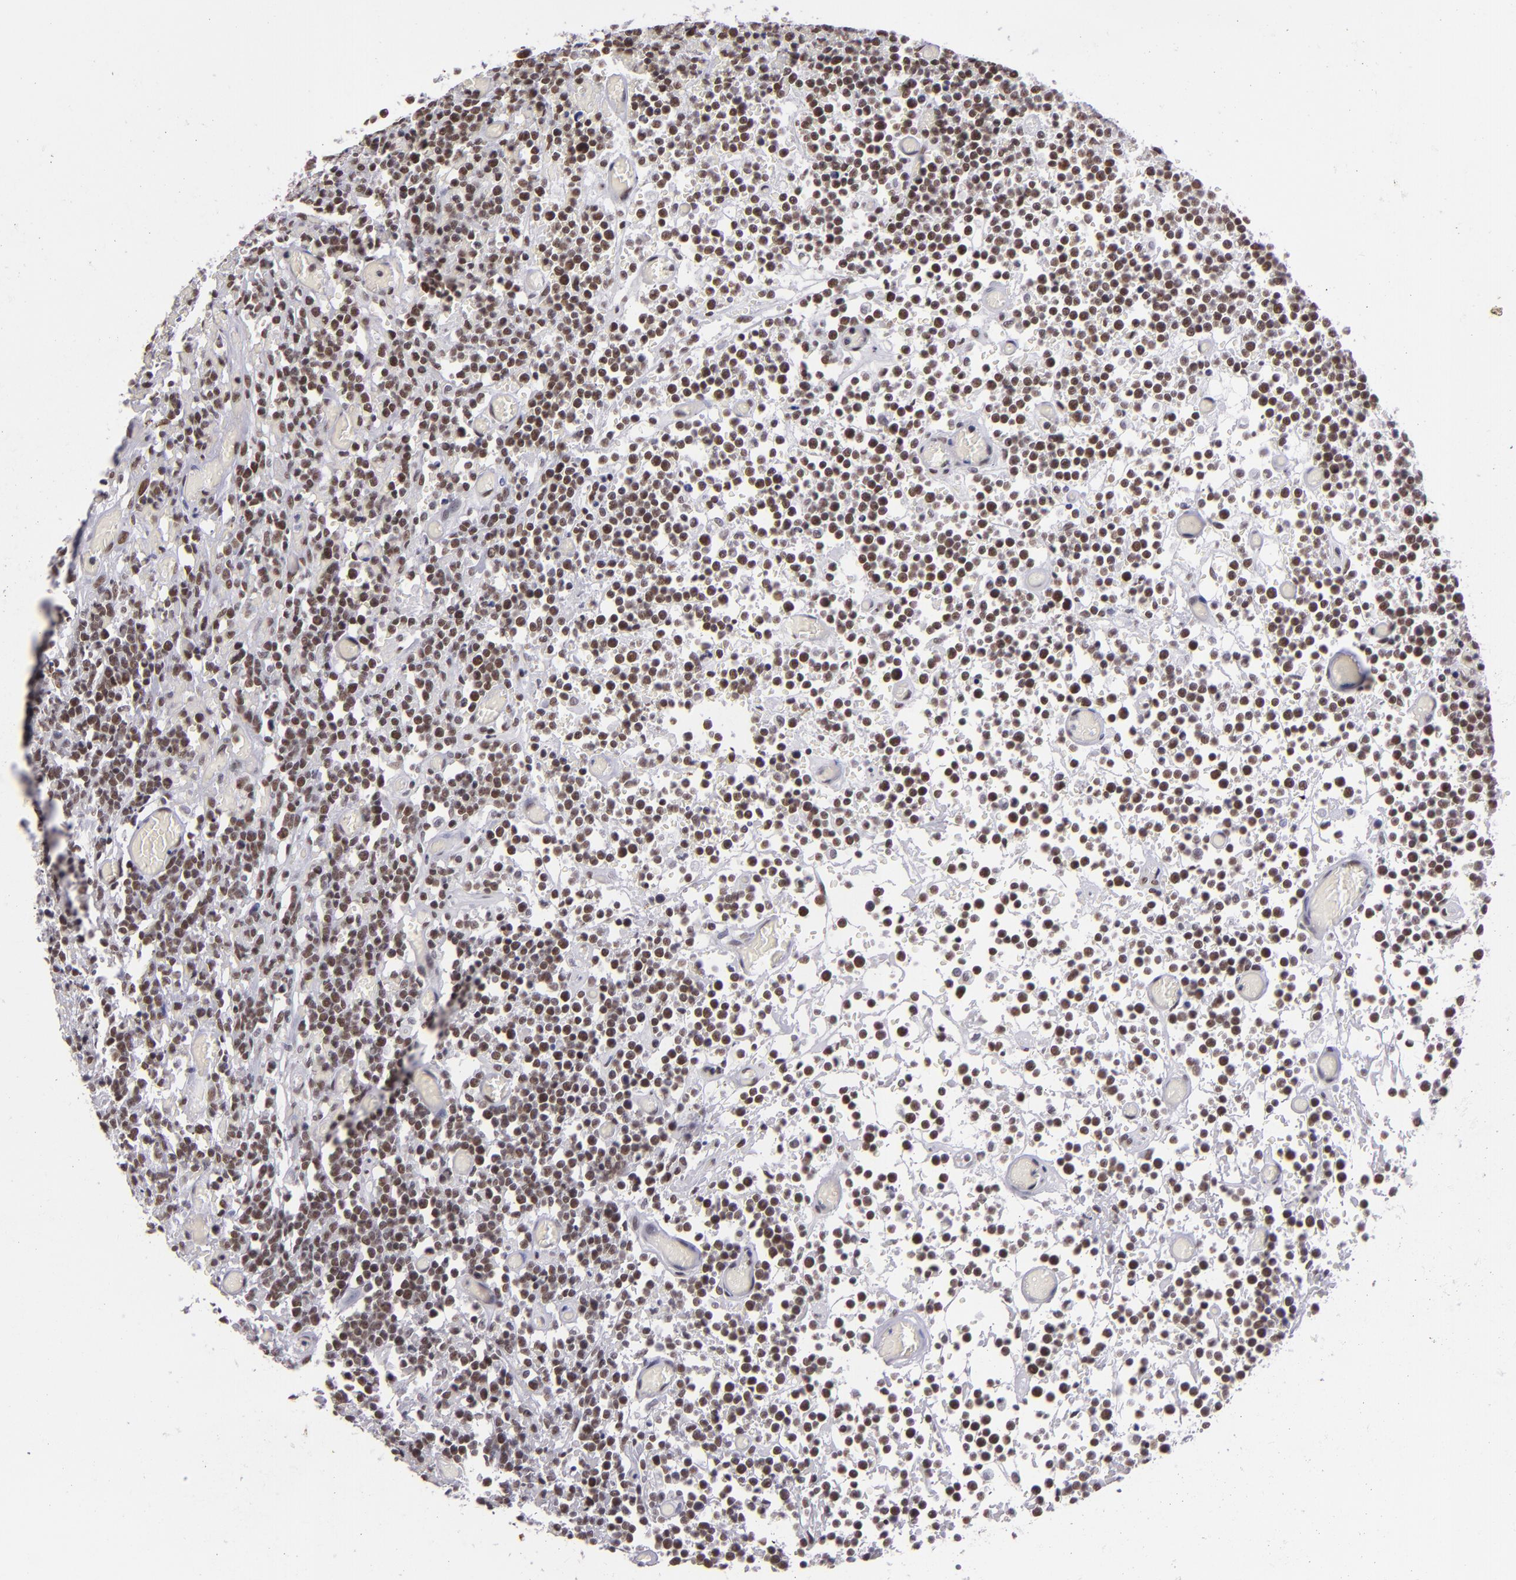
{"staining": {"intensity": "weak", "quantity": ">75%", "location": "nuclear"}, "tissue": "lymphoma", "cell_type": "Tumor cells", "image_type": "cancer", "snomed": [{"axis": "morphology", "description": "Malignant lymphoma, non-Hodgkin's type, High grade"}, {"axis": "topography", "description": "Colon"}], "caption": "A high-resolution histopathology image shows immunohistochemistry (IHC) staining of high-grade malignant lymphoma, non-Hodgkin's type, which shows weak nuclear positivity in approximately >75% of tumor cells.", "gene": "BRD8", "patient": {"sex": "male", "age": 82}}